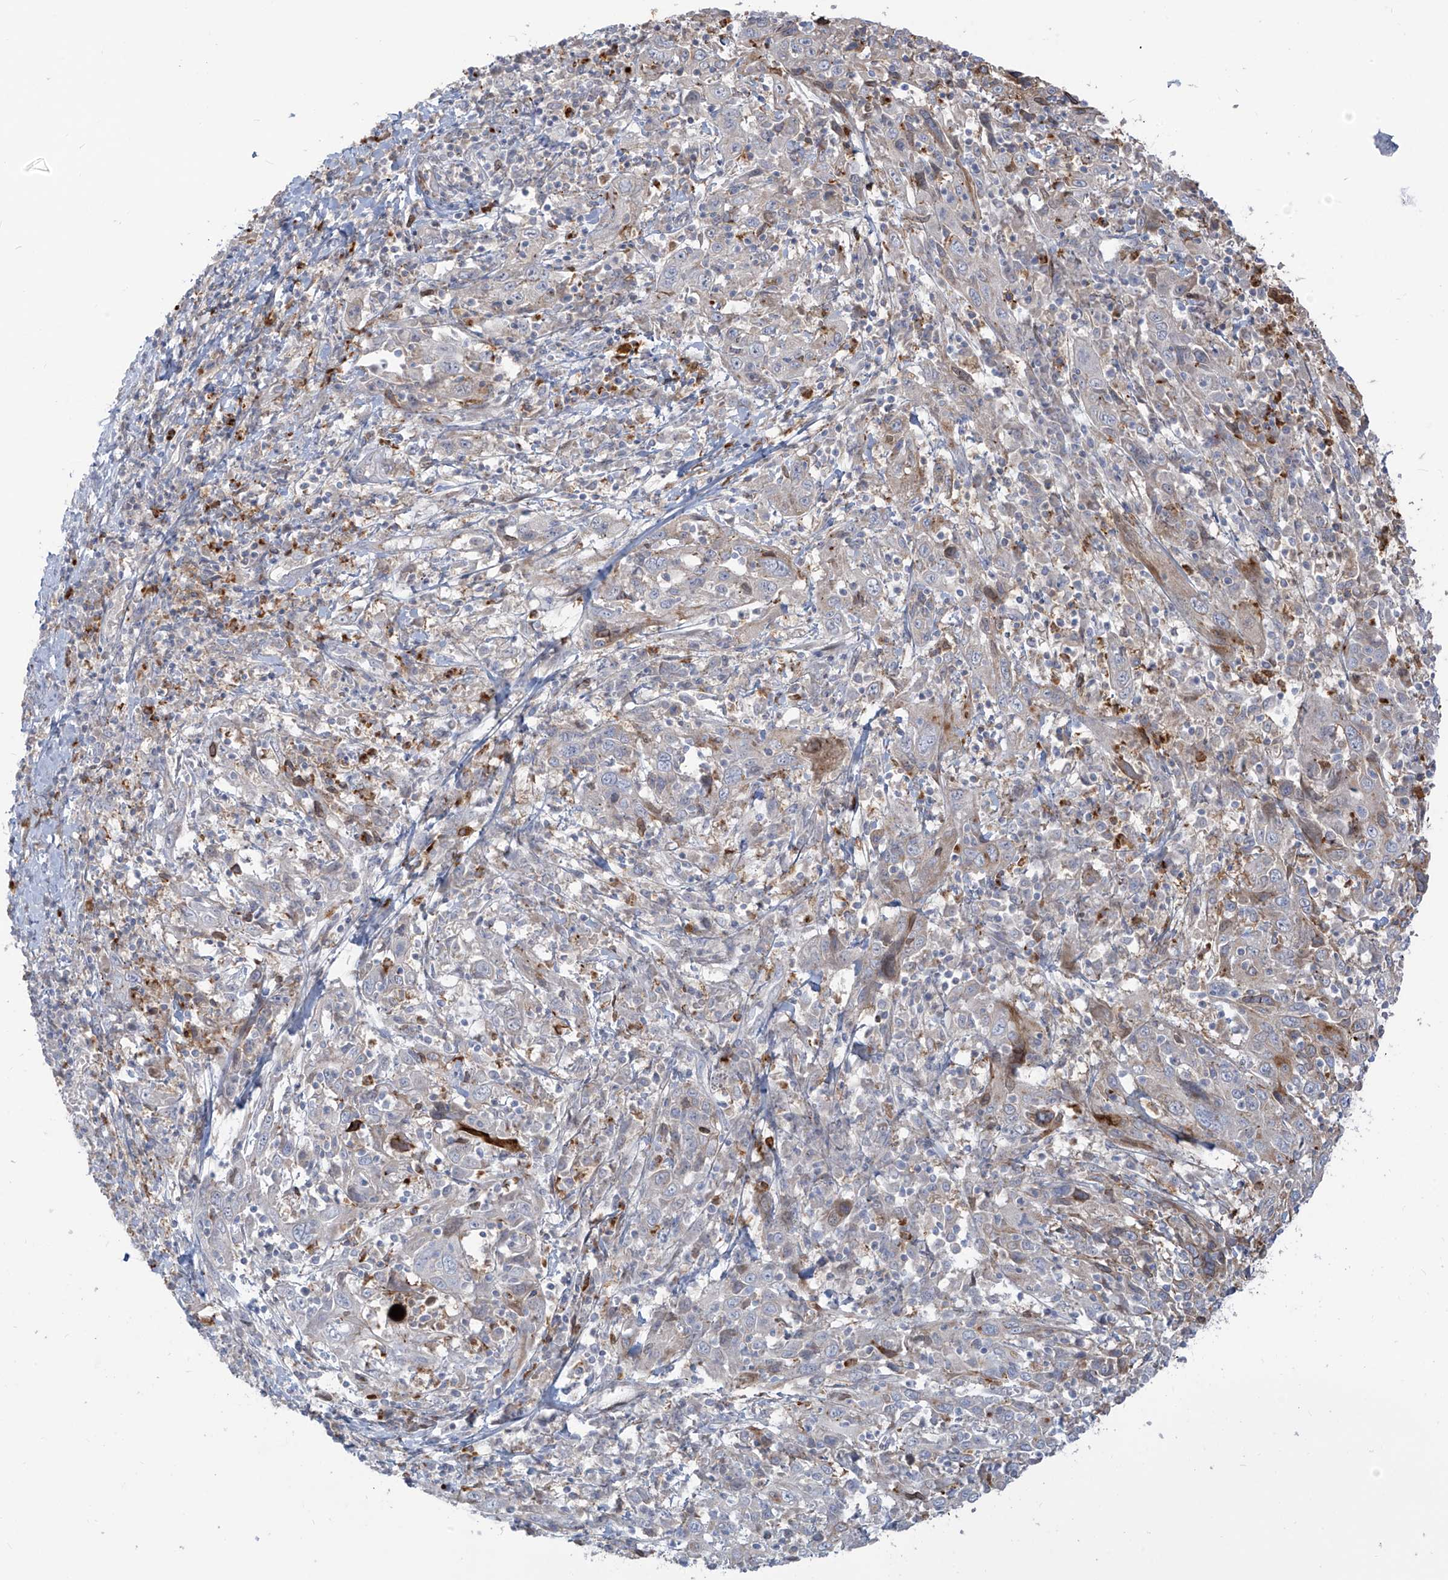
{"staining": {"intensity": "negative", "quantity": "none", "location": "none"}, "tissue": "cervical cancer", "cell_type": "Tumor cells", "image_type": "cancer", "snomed": [{"axis": "morphology", "description": "Squamous cell carcinoma, NOS"}, {"axis": "topography", "description": "Cervix"}], "caption": "This is an IHC histopathology image of human cervical cancer. There is no expression in tumor cells.", "gene": "NOTO", "patient": {"sex": "female", "age": 46}}